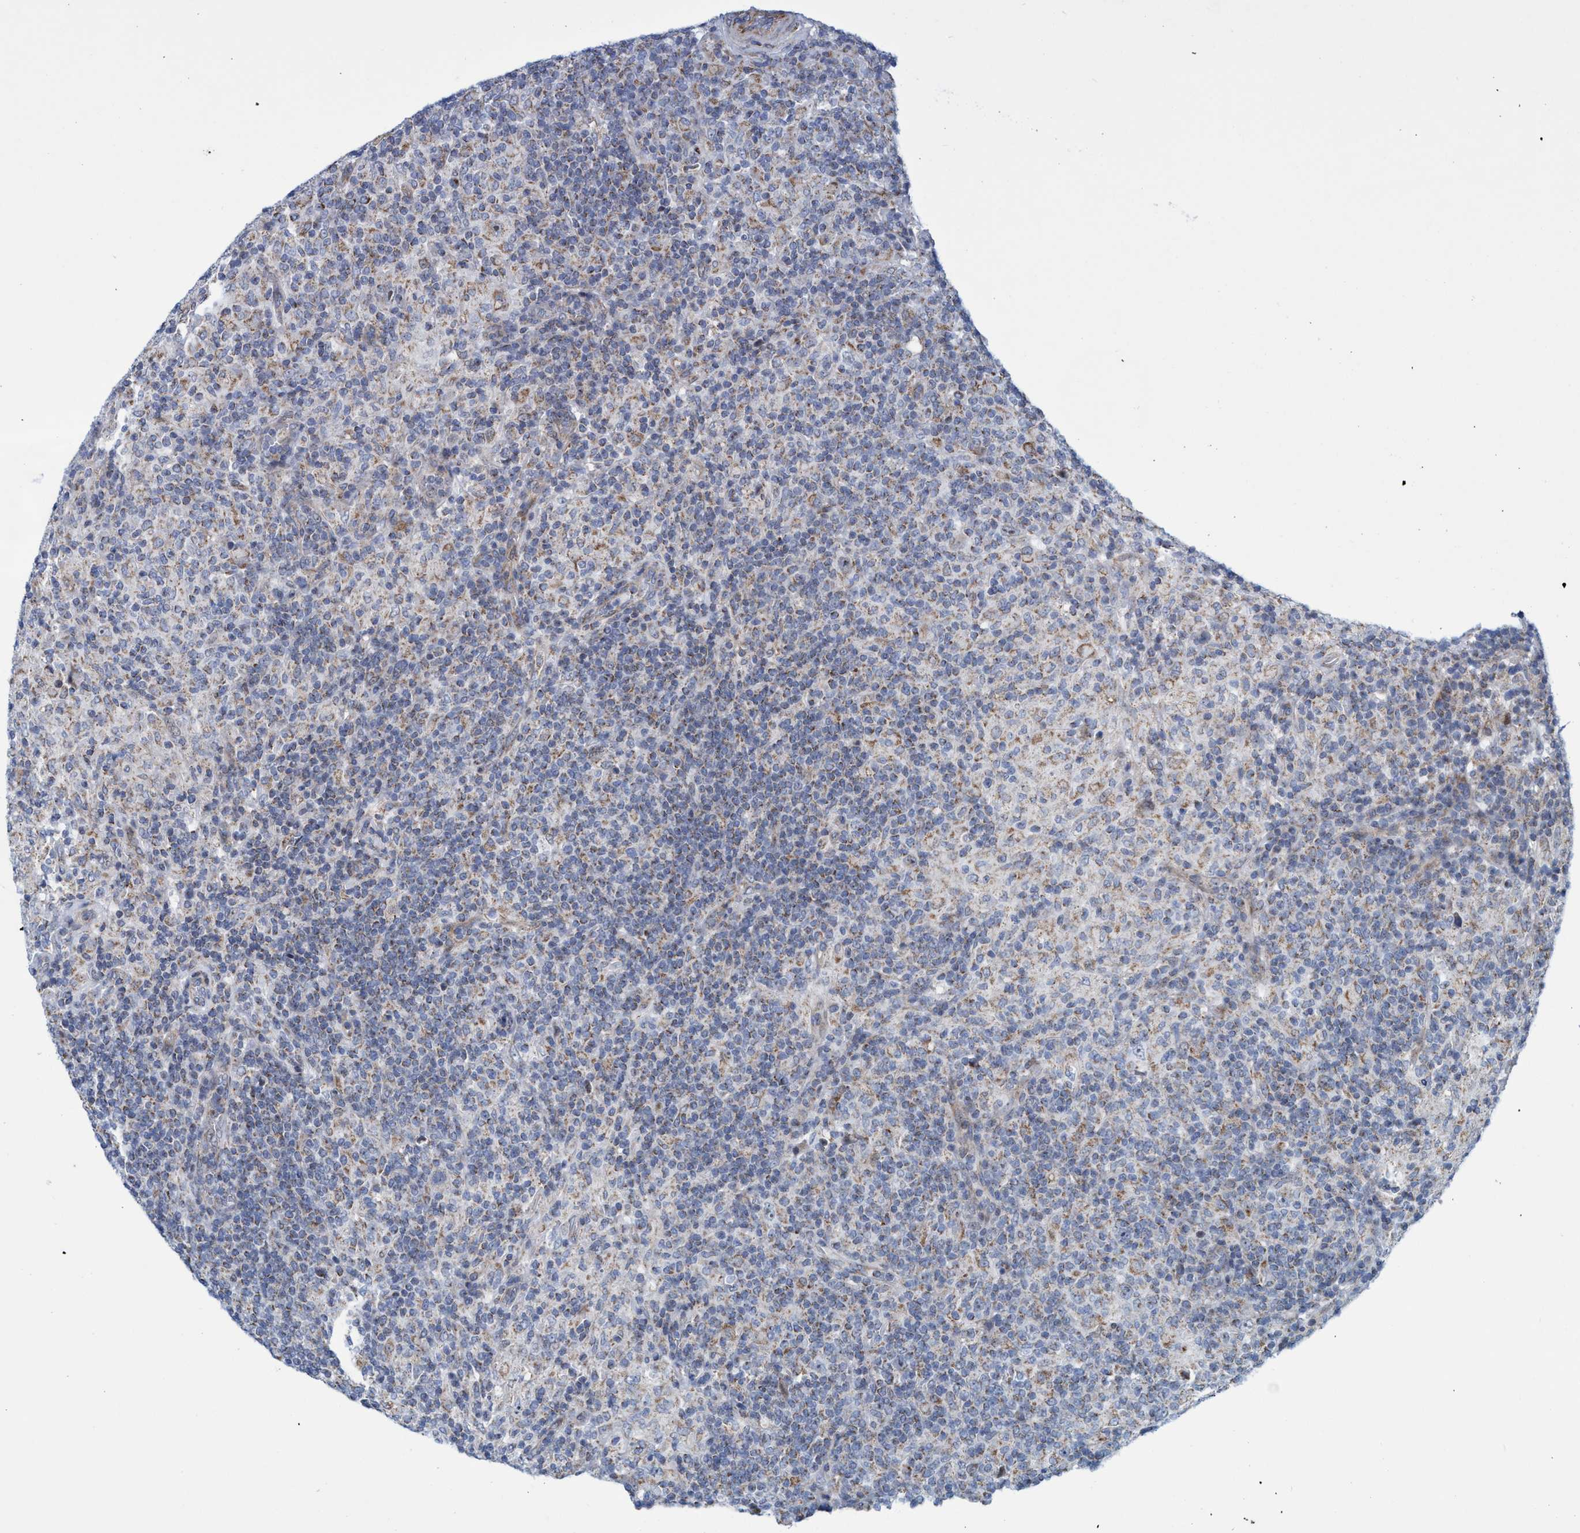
{"staining": {"intensity": "weak", "quantity": "25%-75%", "location": "cytoplasmic/membranous"}, "tissue": "lymphoma", "cell_type": "Tumor cells", "image_type": "cancer", "snomed": [{"axis": "morphology", "description": "Hodgkin's disease, NOS"}, {"axis": "topography", "description": "Lymph node"}], "caption": "About 25%-75% of tumor cells in Hodgkin's disease display weak cytoplasmic/membranous protein staining as visualized by brown immunohistochemical staining.", "gene": "POLR1F", "patient": {"sex": "male", "age": 70}}